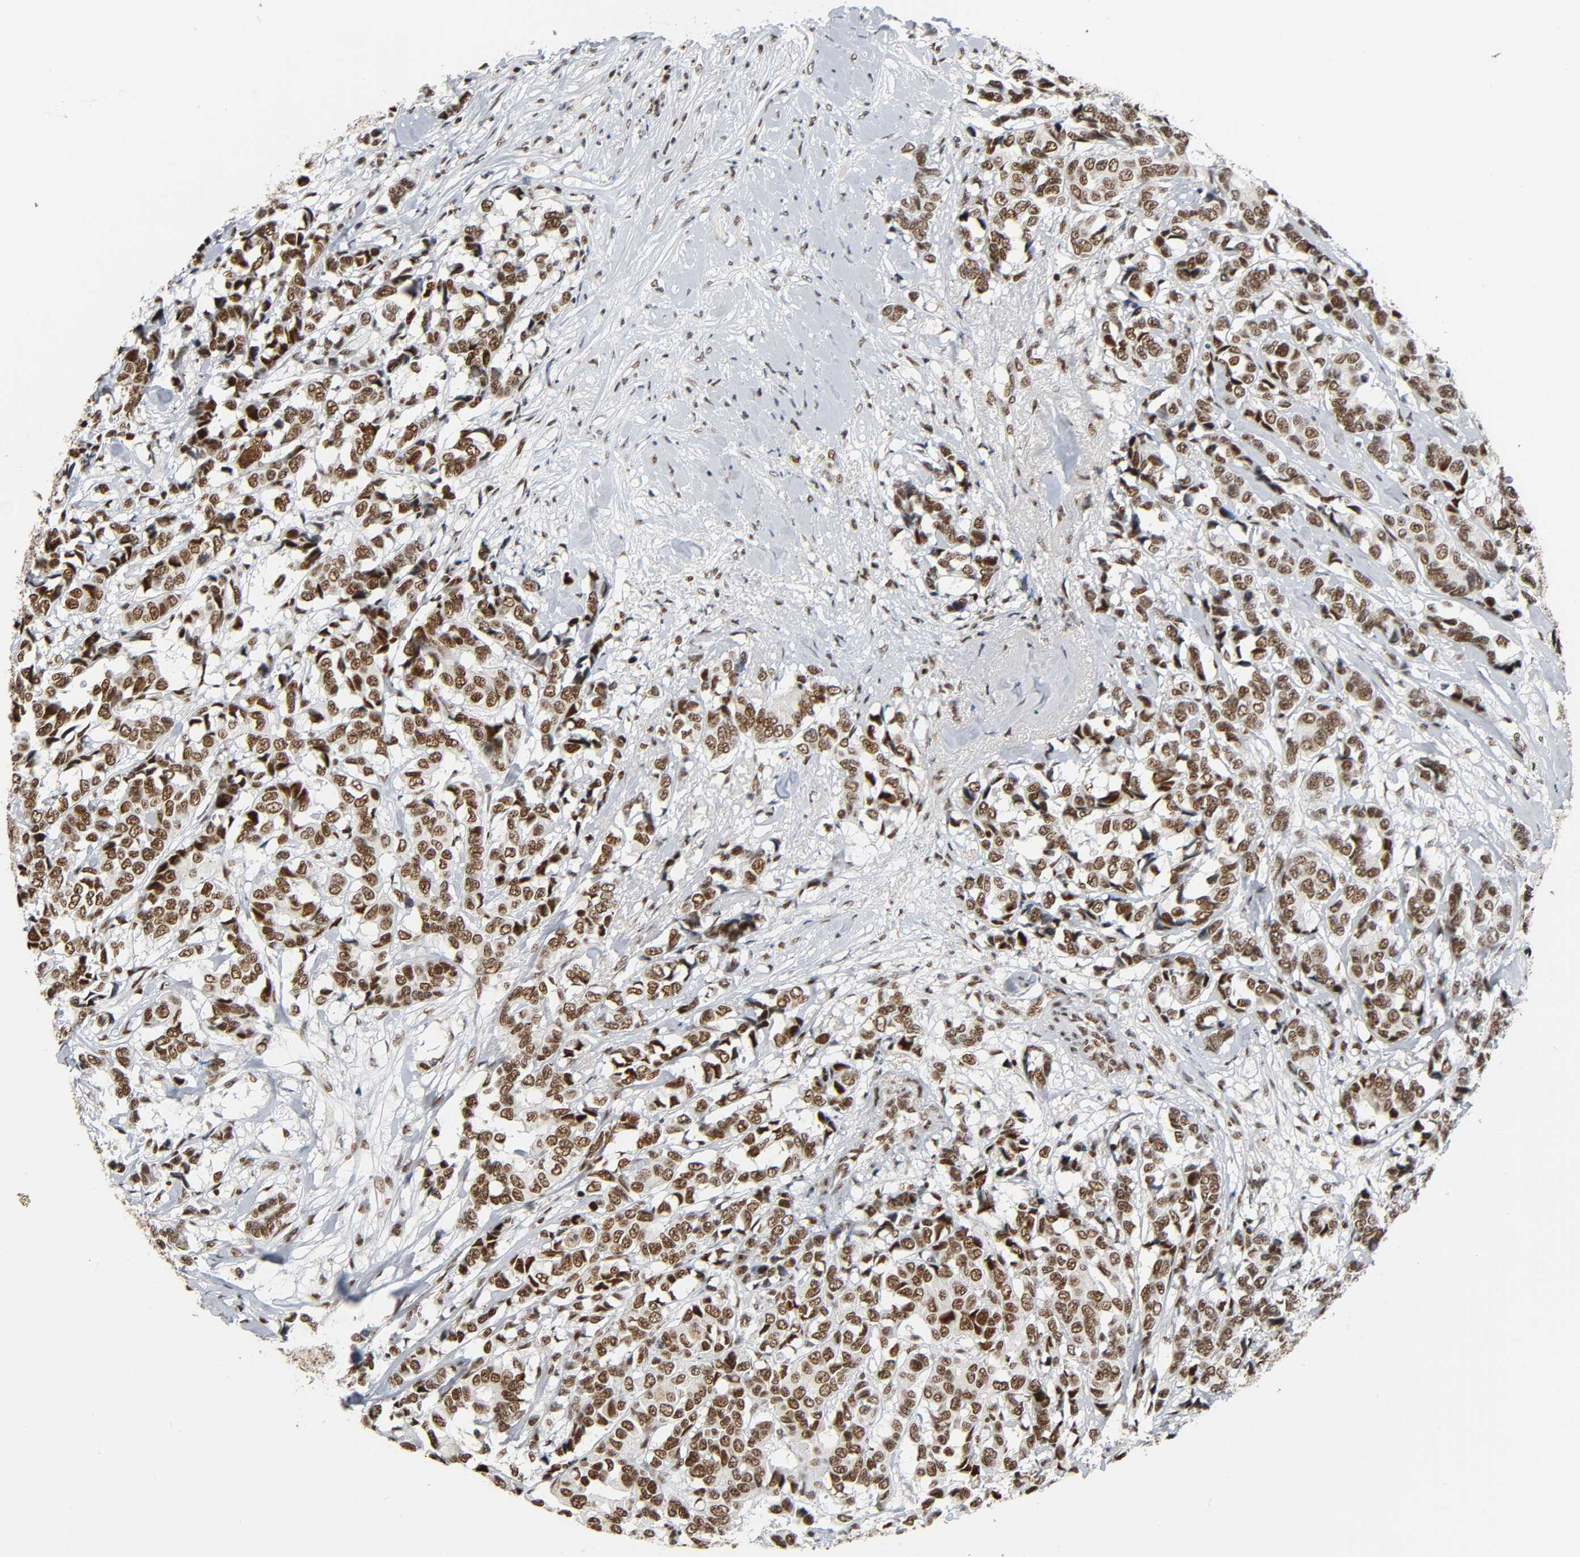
{"staining": {"intensity": "strong", "quantity": ">75%", "location": "nuclear"}, "tissue": "breast cancer", "cell_type": "Tumor cells", "image_type": "cancer", "snomed": [{"axis": "morphology", "description": "Duct carcinoma"}, {"axis": "topography", "description": "Breast"}], "caption": "Human breast cancer stained with a brown dye shows strong nuclear positive positivity in about >75% of tumor cells.", "gene": "CDK9", "patient": {"sex": "female", "age": 87}}